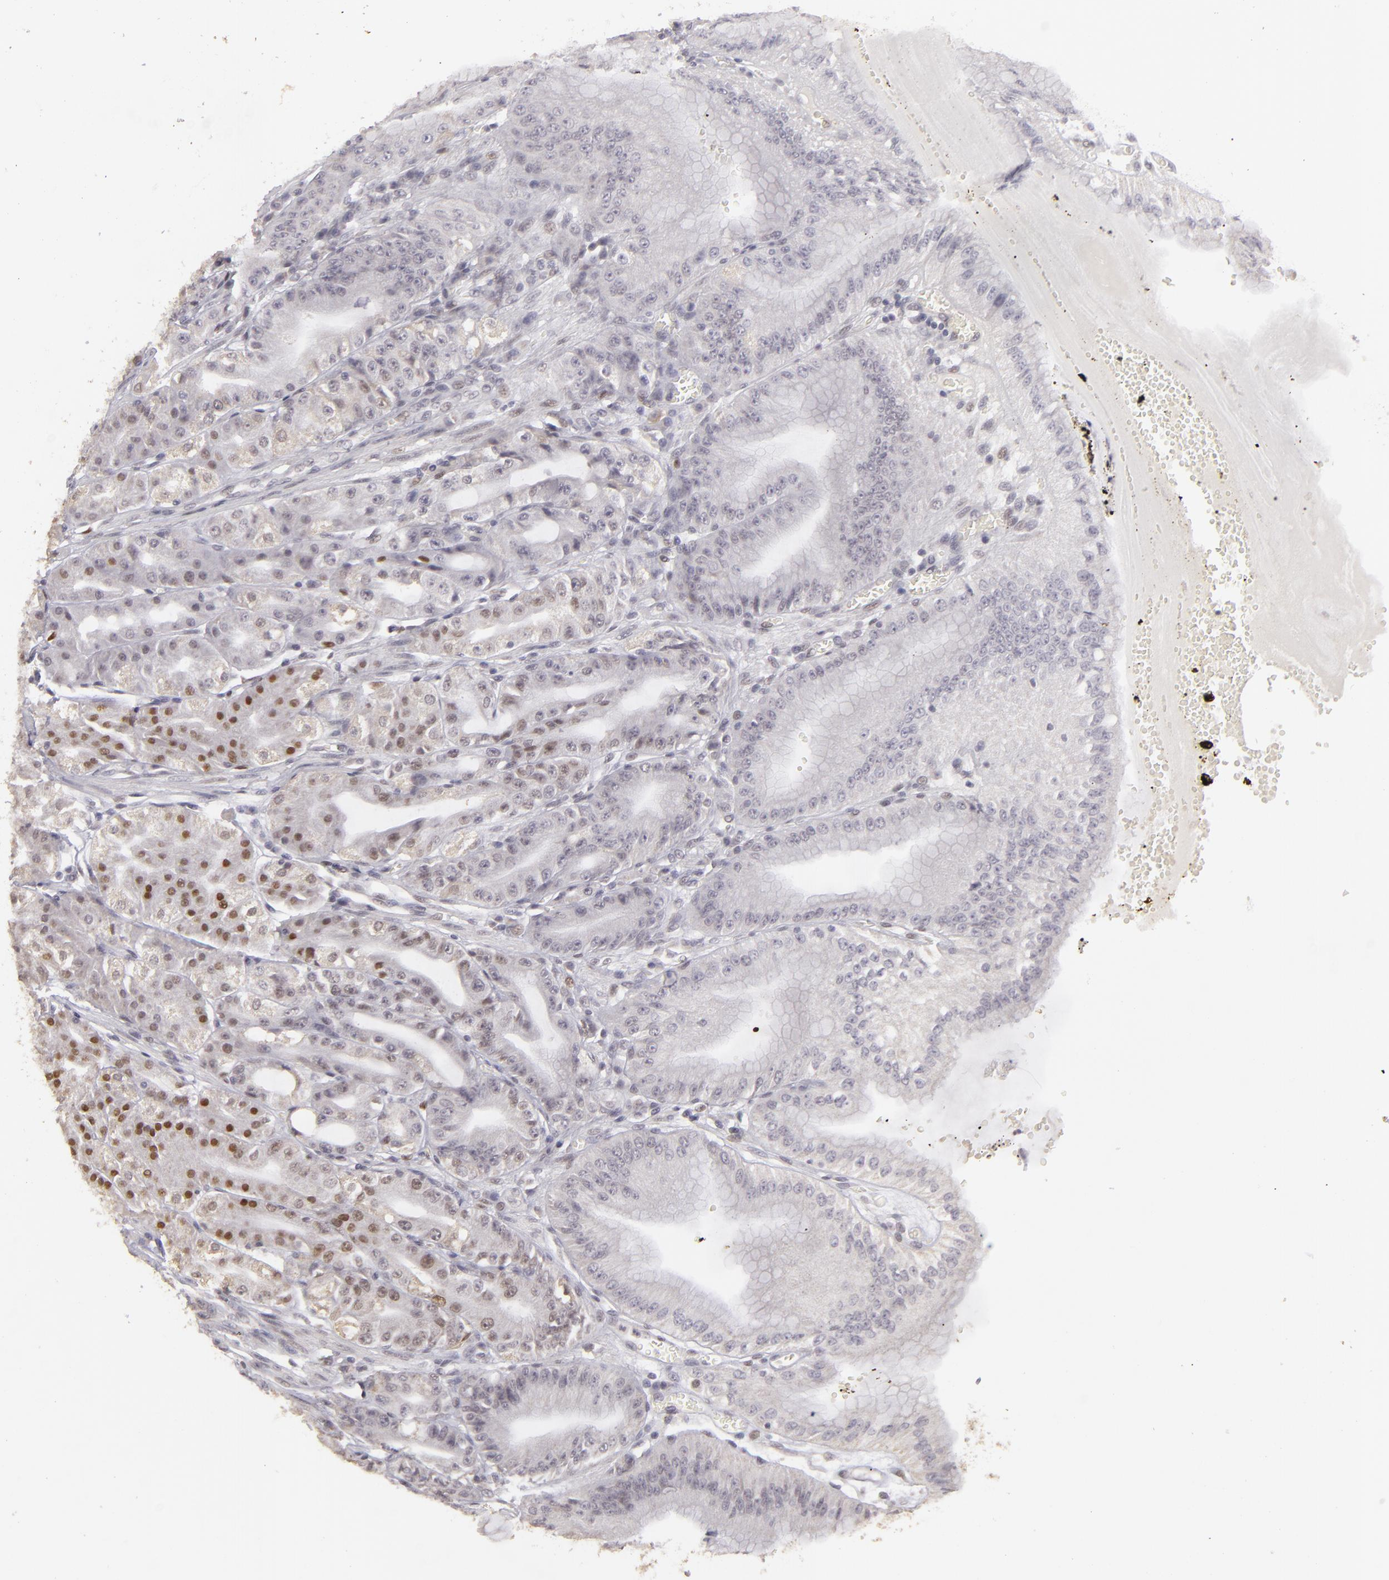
{"staining": {"intensity": "weak", "quantity": "<25%", "location": "nuclear"}, "tissue": "stomach", "cell_type": "Glandular cells", "image_type": "normal", "snomed": [{"axis": "morphology", "description": "Normal tissue, NOS"}, {"axis": "topography", "description": "Stomach, lower"}], "caption": "Photomicrograph shows no significant protein expression in glandular cells of benign stomach.", "gene": "SIX1", "patient": {"sex": "male", "age": 71}}